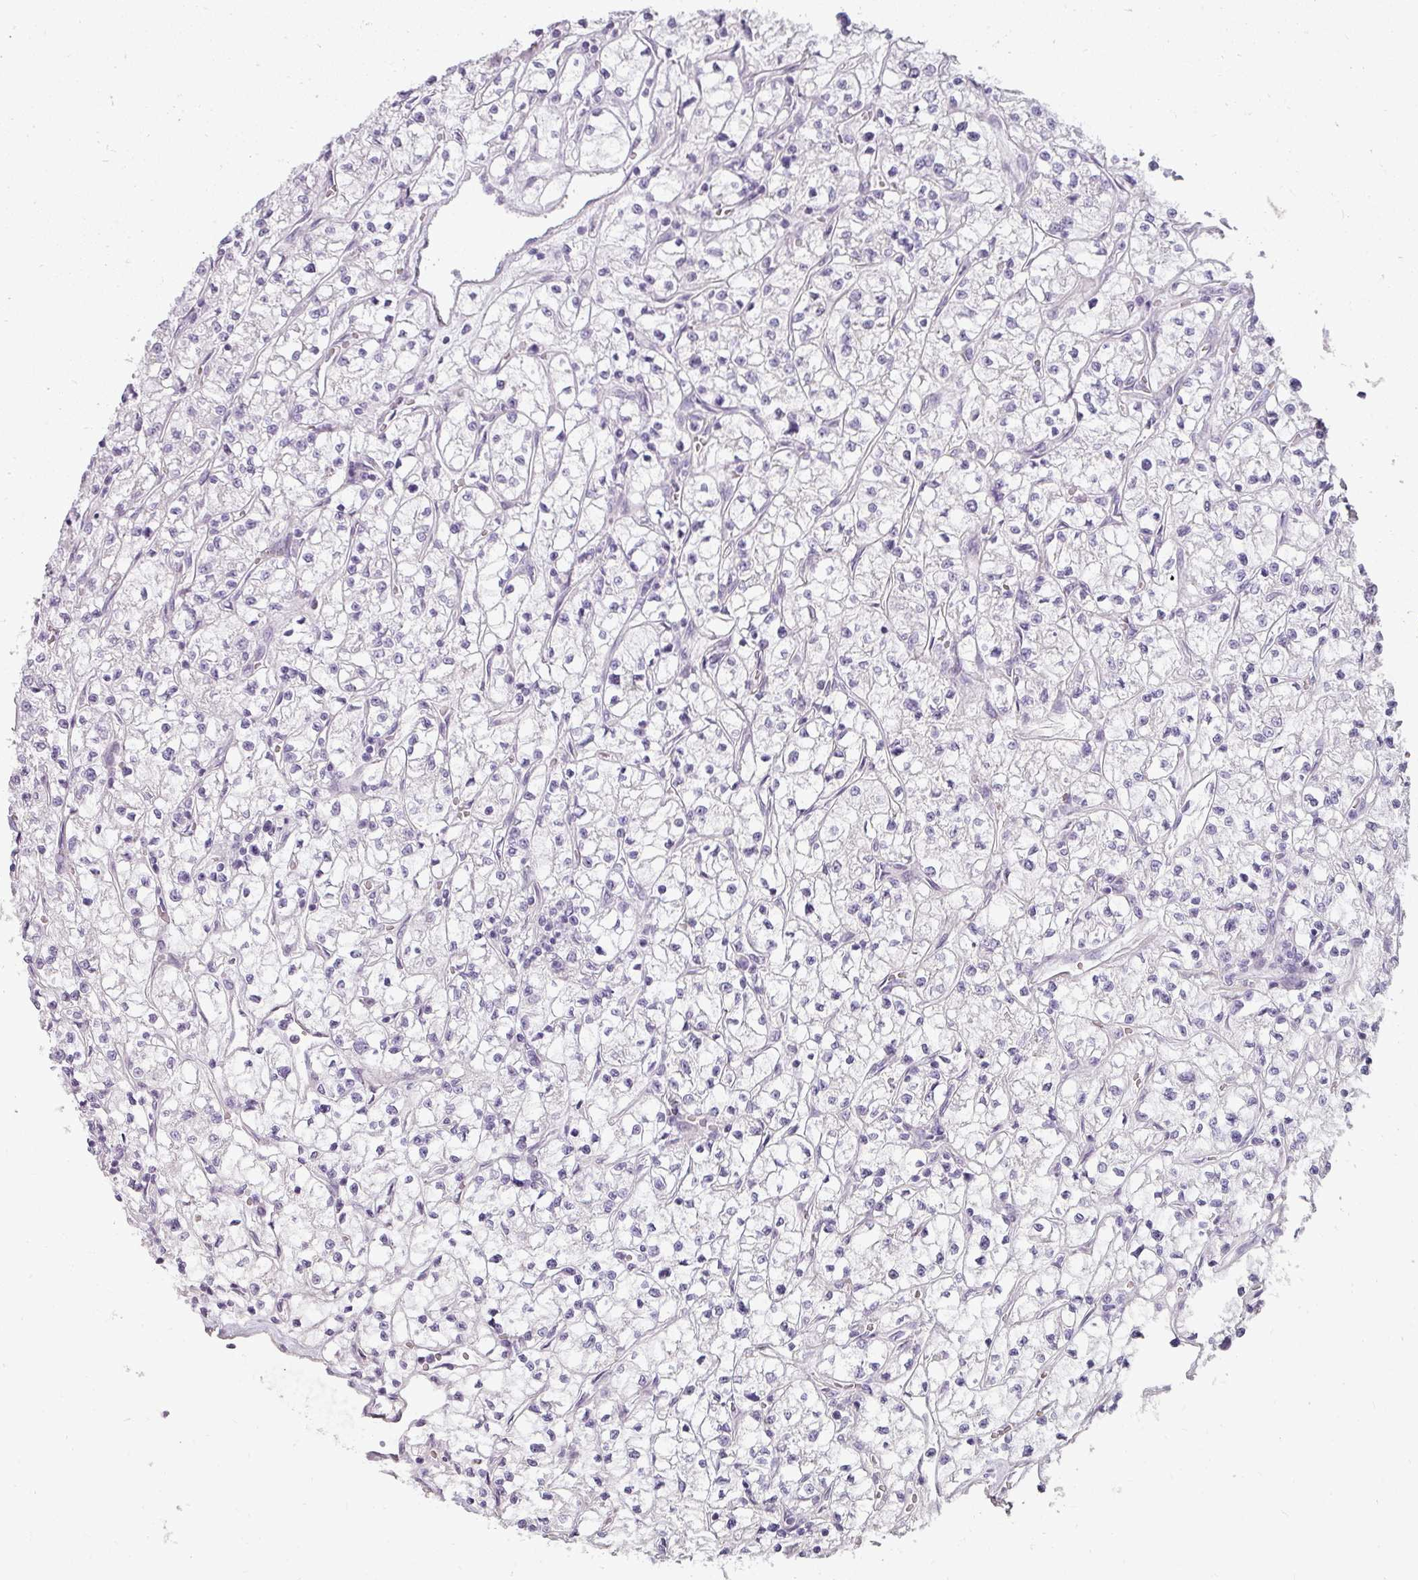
{"staining": {"intensity": "negative", "quantity": "none", "location": "none"}, "tissue": "renal cancer", "cell_type": "Tumor cells", "image_type": "cancer", "snomed": [{"axis": "morphology", "description": "Adenocarcinoma, NOS"}, {"axis": "topography", "description": "Kidney"}], "caption": "High power microscopy histopathology image of an IHC image of renal cancer, revealing no significant positivity in tumor cells. (Immunohistochemistry (ihc), brightfield microscopy, high magnification).", "gene": "ASB1", "patient": {"sex": "female", "age": 64}}